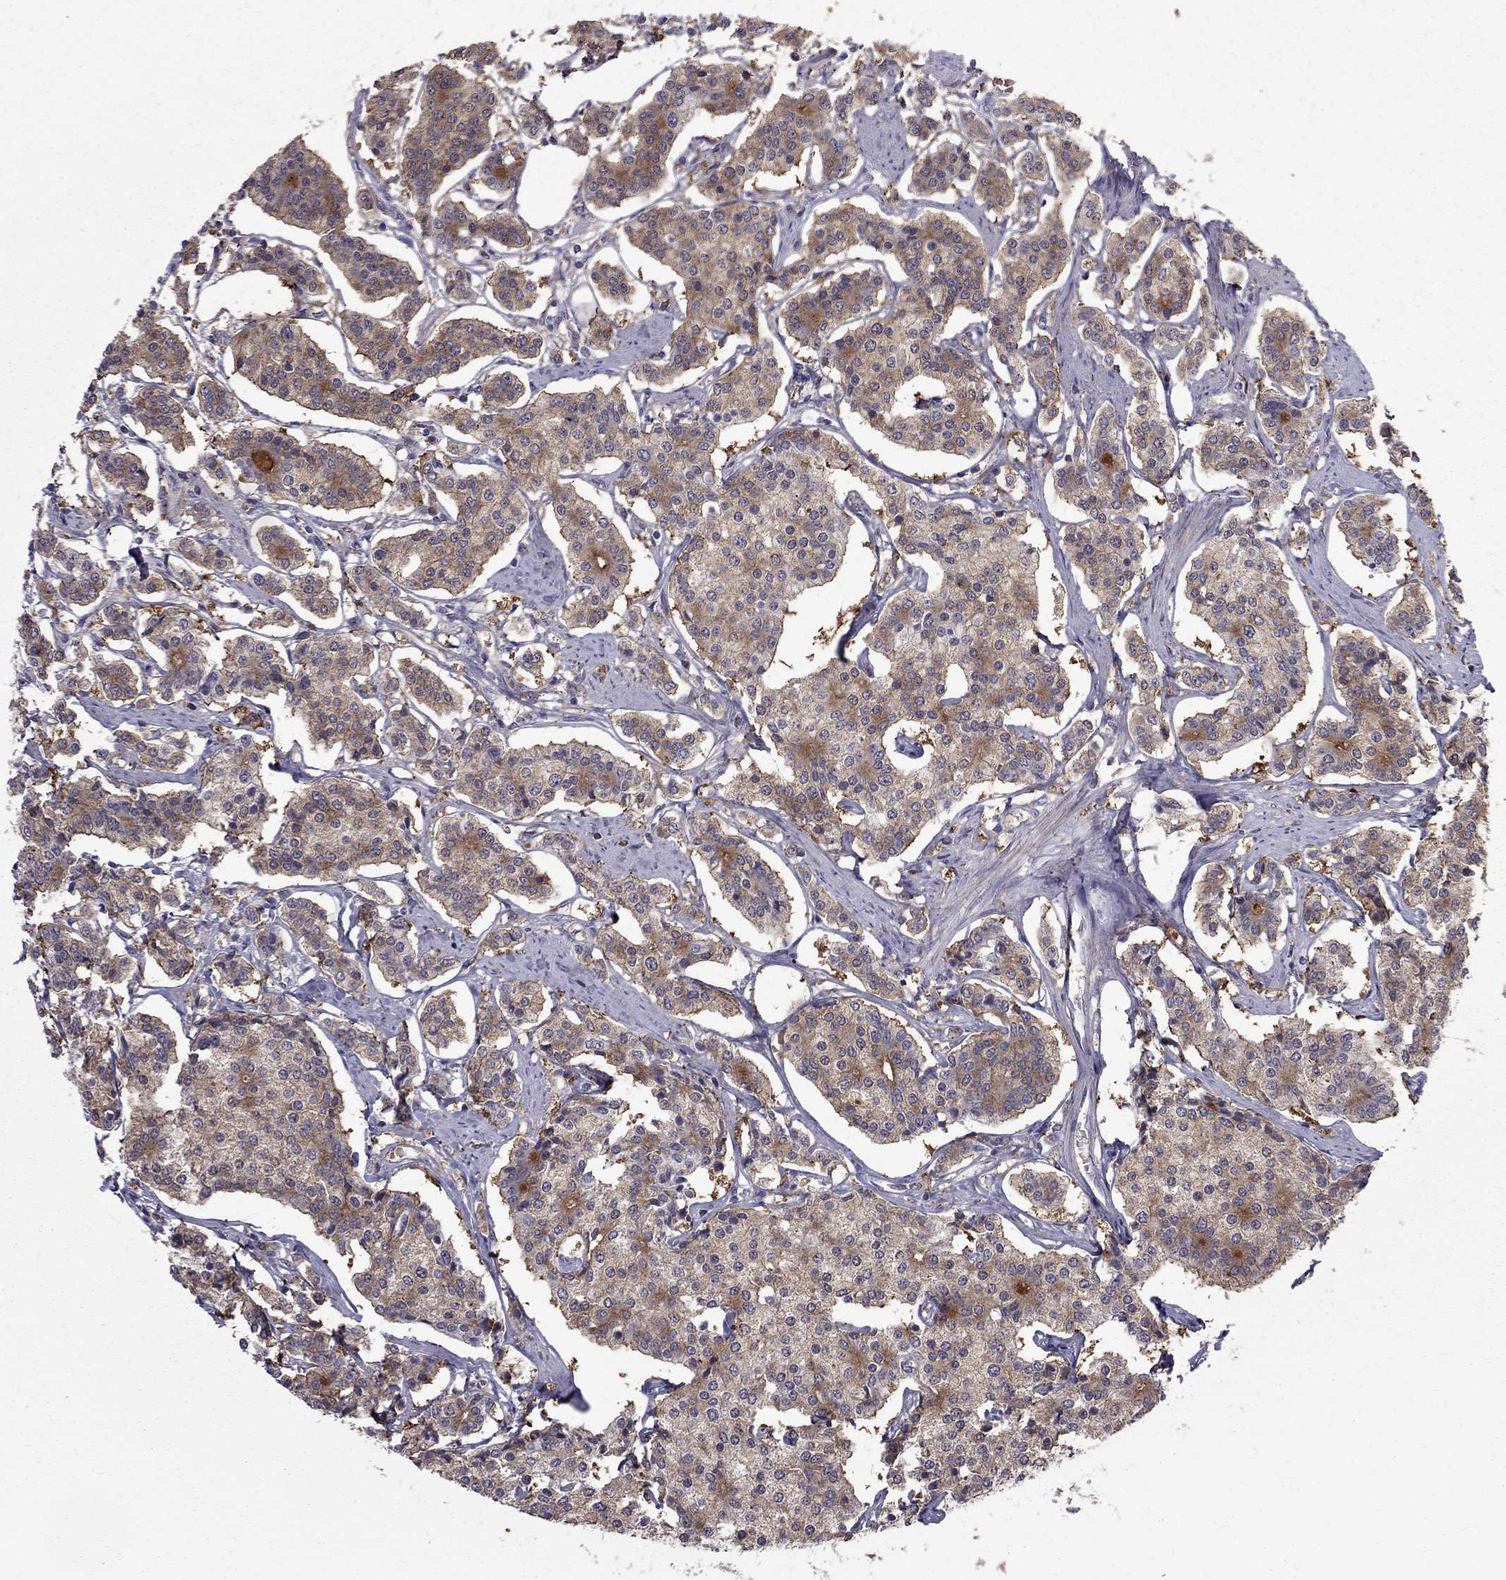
{"staining": {"intensity": "moderate", "quantity": "25%-75%", "location": "cytoplasmic/membranous"}, "tissue": "carcinoid", "cell_type": "Tumor cells", "image_type": "cancer", "snomed": [{"axis": "morphology", "description": "Carcinoid, malignant, NOS"}, {"axis": "topography", "description": "Small intestine"}], "caption": "The micrograph shows immunohistochemical staining of carcinoid (malignant). There is moderate cytoplasmic/membranous staining is present in approximately 25%-75% of tumor cells. (DAB (3,3'-diaminobenzidine) IHC, brown staining for protein, blue staining for nuclei).", "gene": "EIF4E3", "patient": {"sex": "female", "age": 65}}